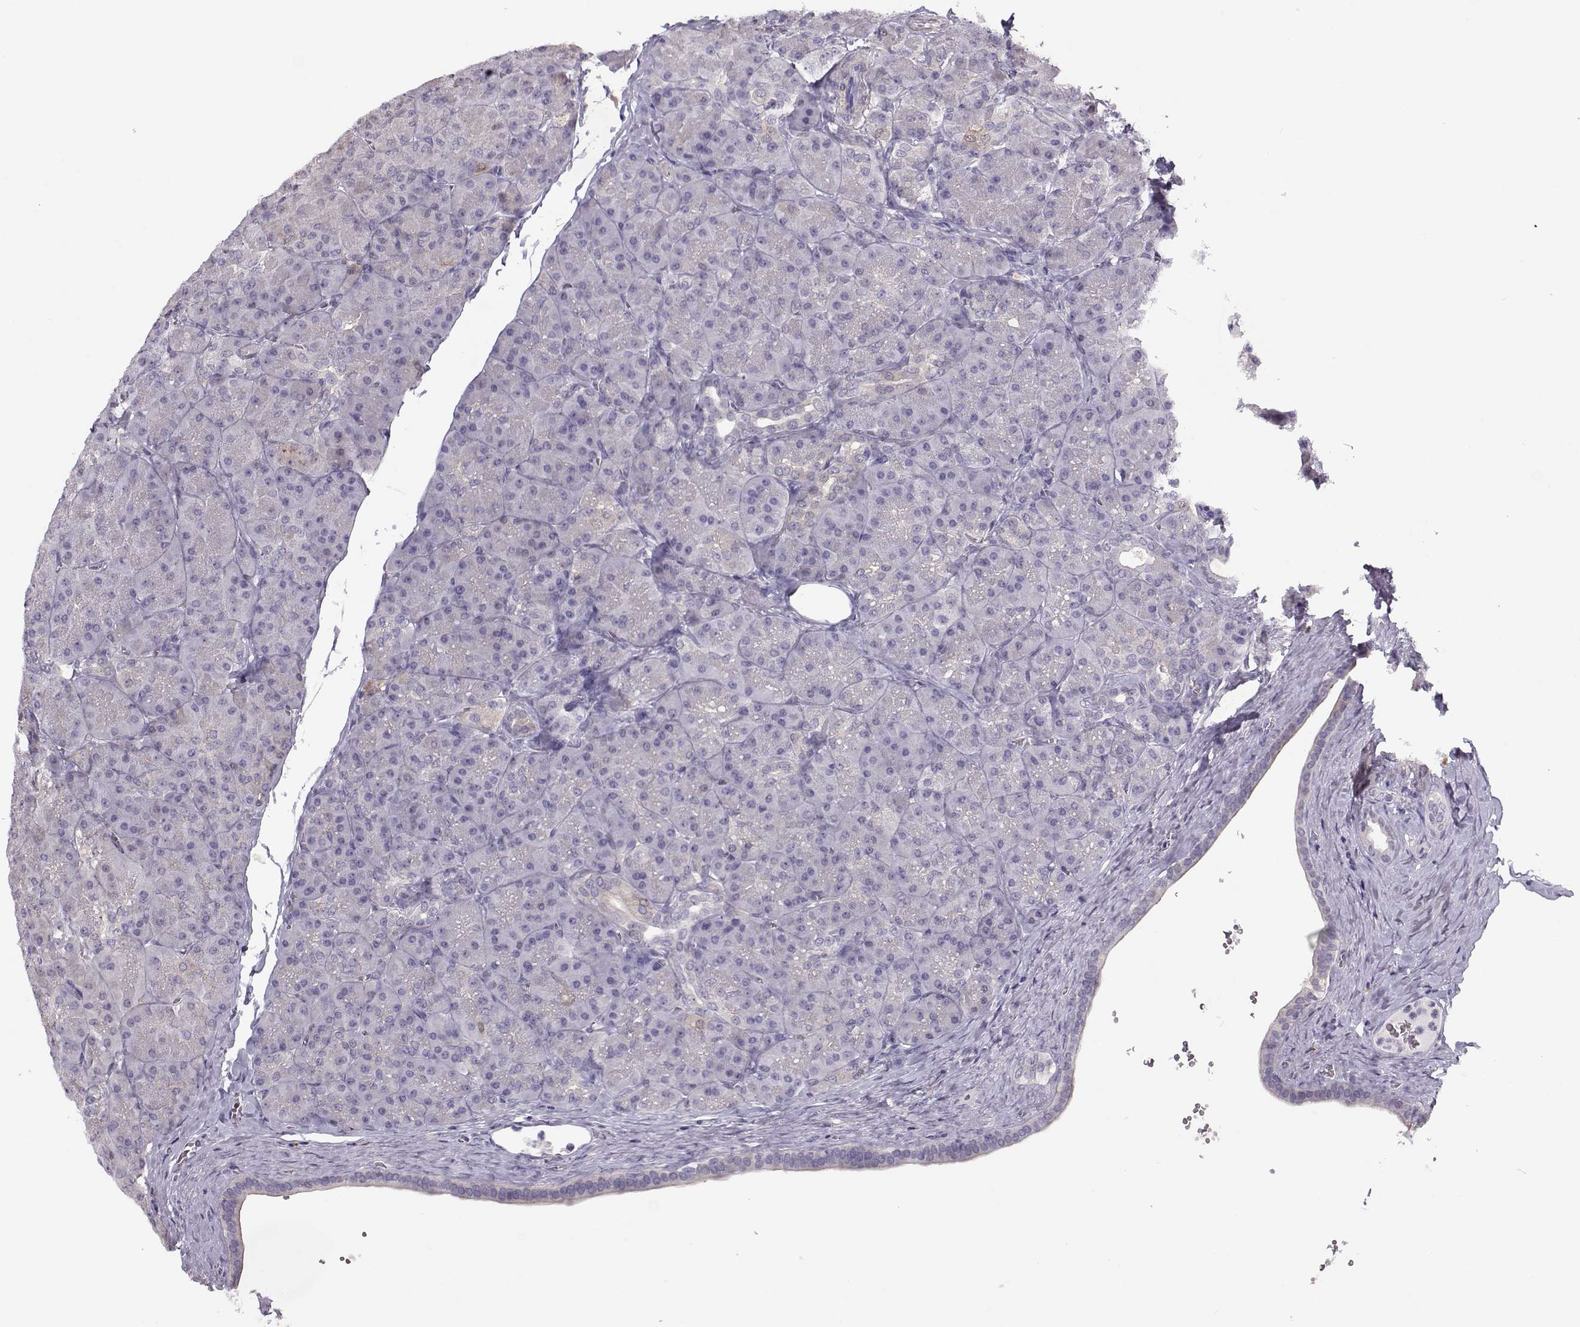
{"staining": {"intensity": "negative", "quantity": "none", "location": "none"}, "tissue": "pancreas", "cell_type": "Exocrine glandular cells", "image_type": "normal", "snomed": [{"axis": "morphology", "description": "Normal tissue, NOS"}, {"axis": "topography", "description": "Pancreas"}], "caption": "This is a micrograph of IHC staining of unremarkable pancreas, which shows no positivity in exocrine glandular cells.", "gene": "UCP3", "patient": {"sex": "male", "age": 57}}